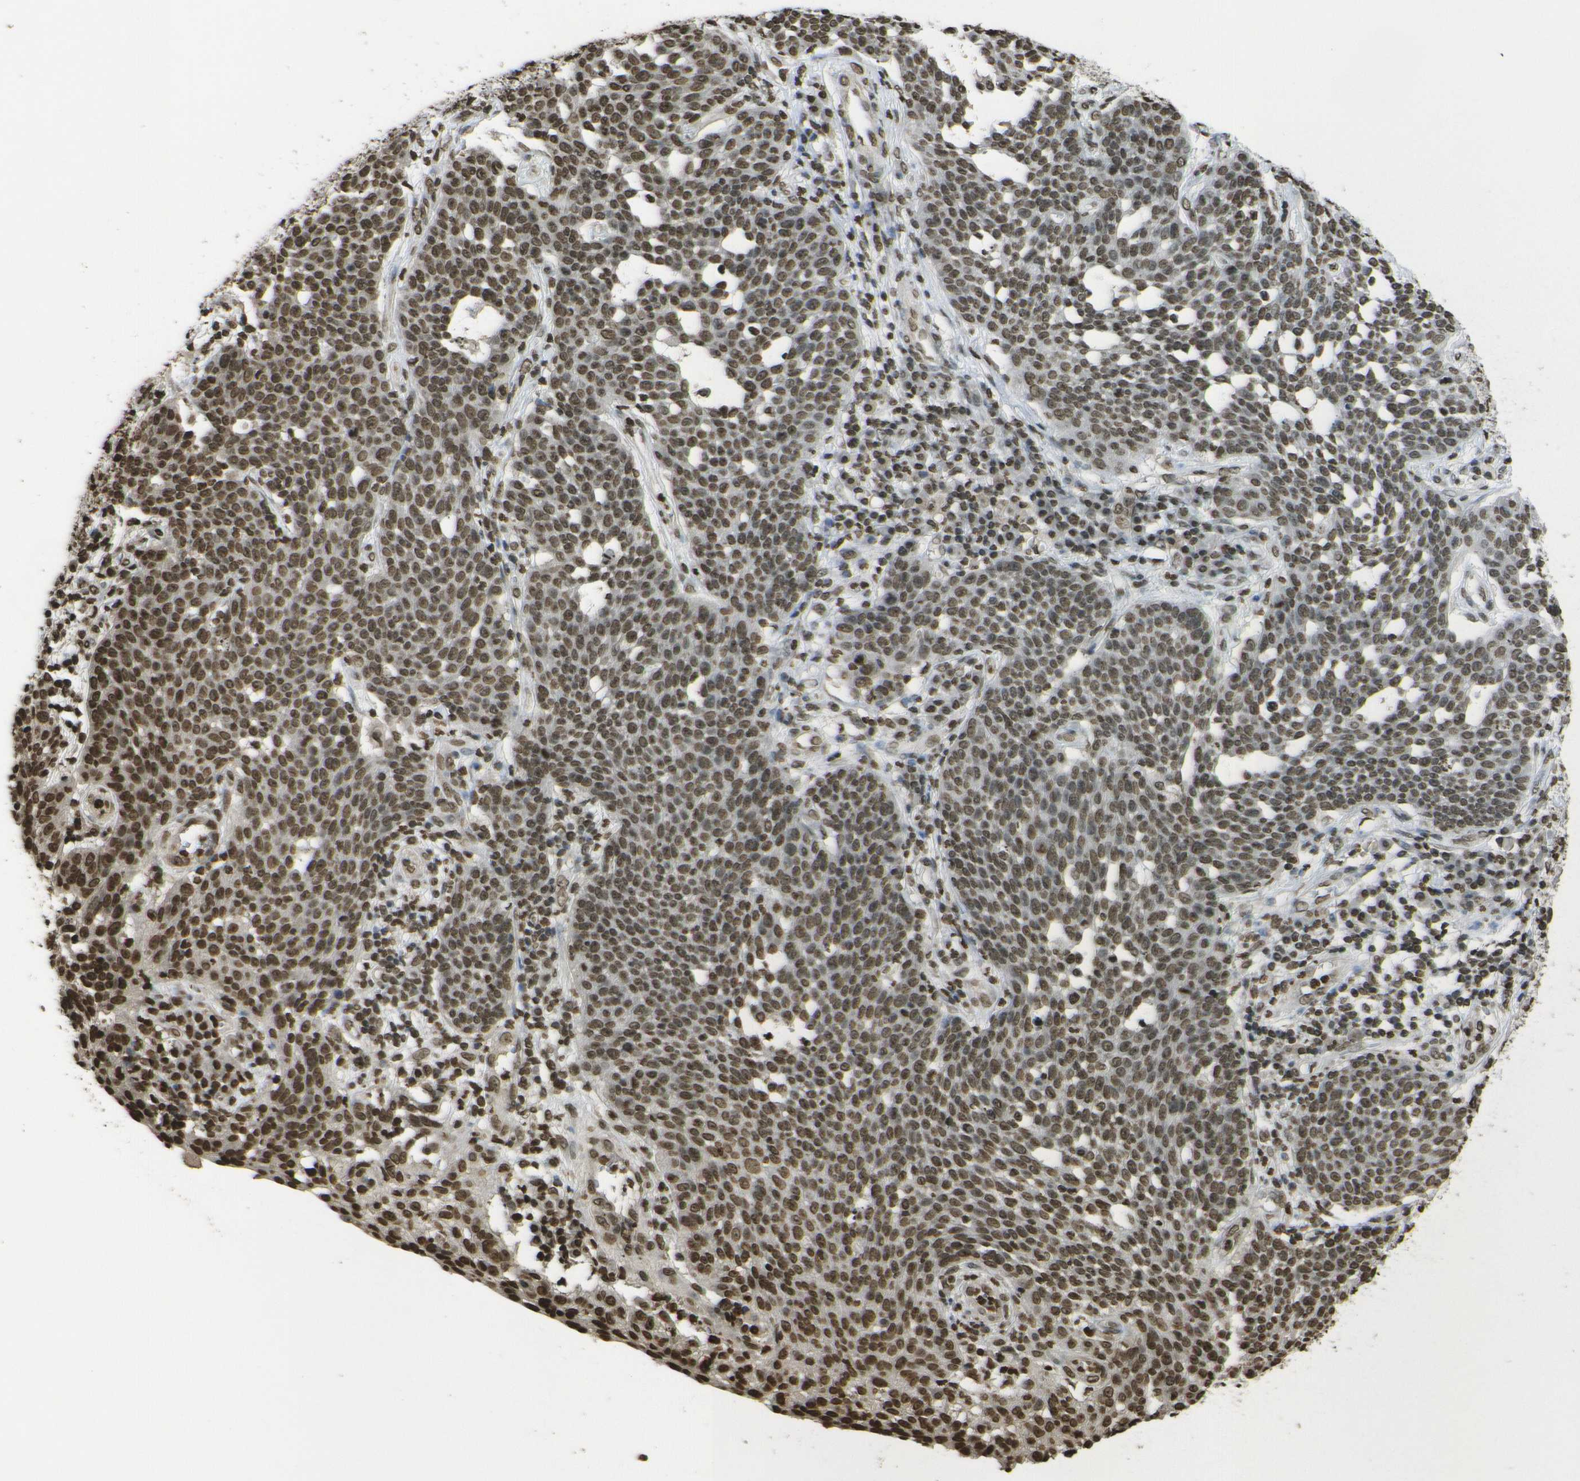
{"staining": {"intensity": "moderate", "quantity": ">75%", "location": "nuclear"}, "tissue": "cervical cancer", "cell_type": "Tumor cells", "image_type": "cancer", "snomed": [{"axis": "morphology", "description": "Squamous cell carcinoma, NOS"}, {"axis": "topography", "description": "Cervix"}], "caption": "An immunohistochemistry image of tumor tissue is shown. Protein staining in brown shows moderate nuclear positivity in cervical squamous cell carcinoma within tumor cells.", "gene": "H4C16", "patient": {"sex": "female", "age": 34}}